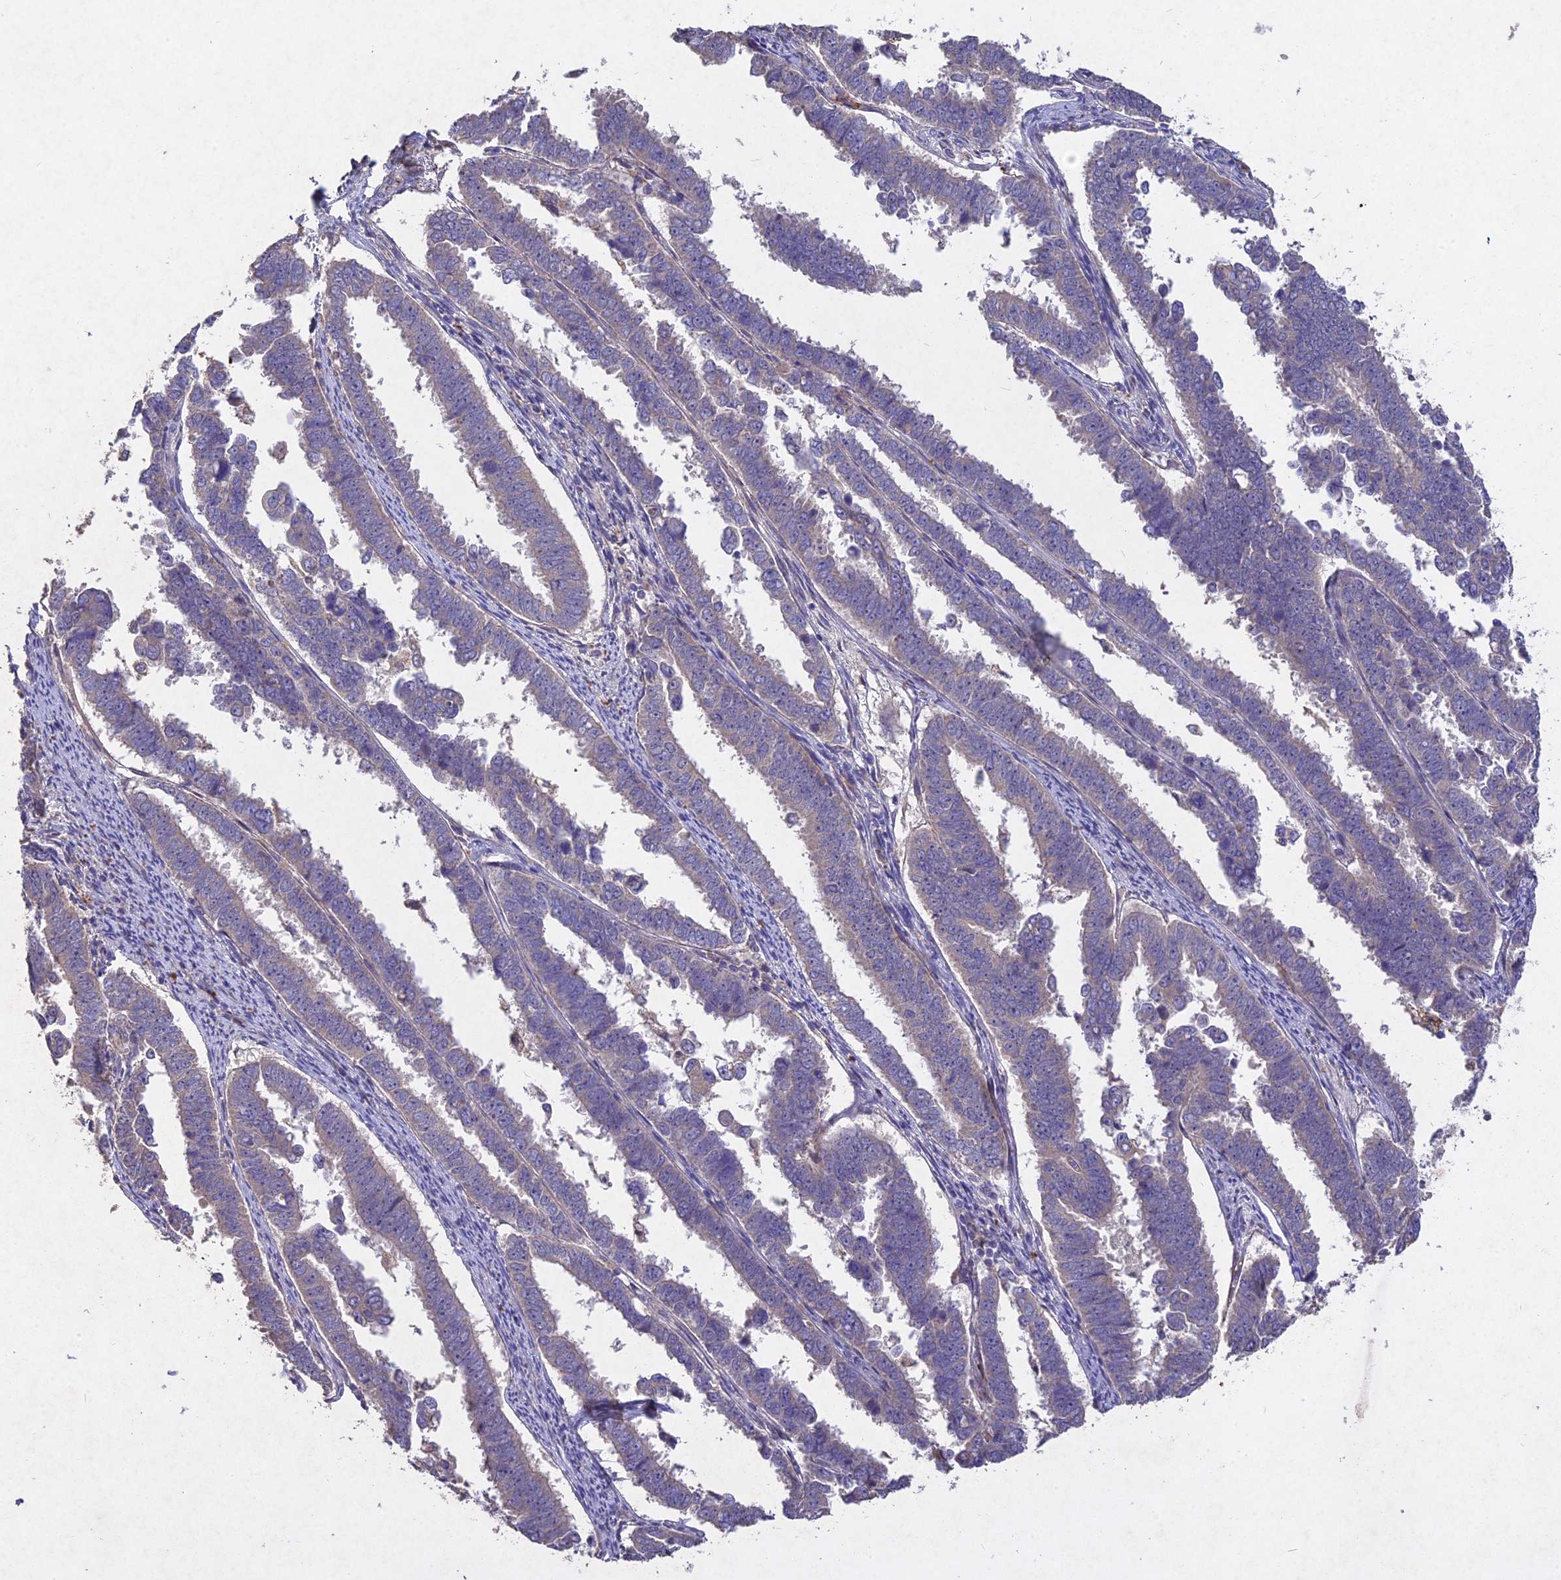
{"staining": {"intensity": "negative", "quantity": "none", "location": "none"}, "tissue": "endometrial cancer", "cell_type": "Tumor cells", "image_type": "cancer", "snomed": [{"axis": "morphology", "description": "Adenocarcinoma, NOS"}, {"axis": "topography", "description": "Endometrium"}], "caption": "Immunohistochemistry image of neoplastic tissue: human endometrial adenocarcinoma stained with DAB (3,3'-diaminobenzidine) exhibits no significant protein positivity in tumor cells.", "gene": "SLC26A4", "patient": {"sex": "female", "age": 75}}